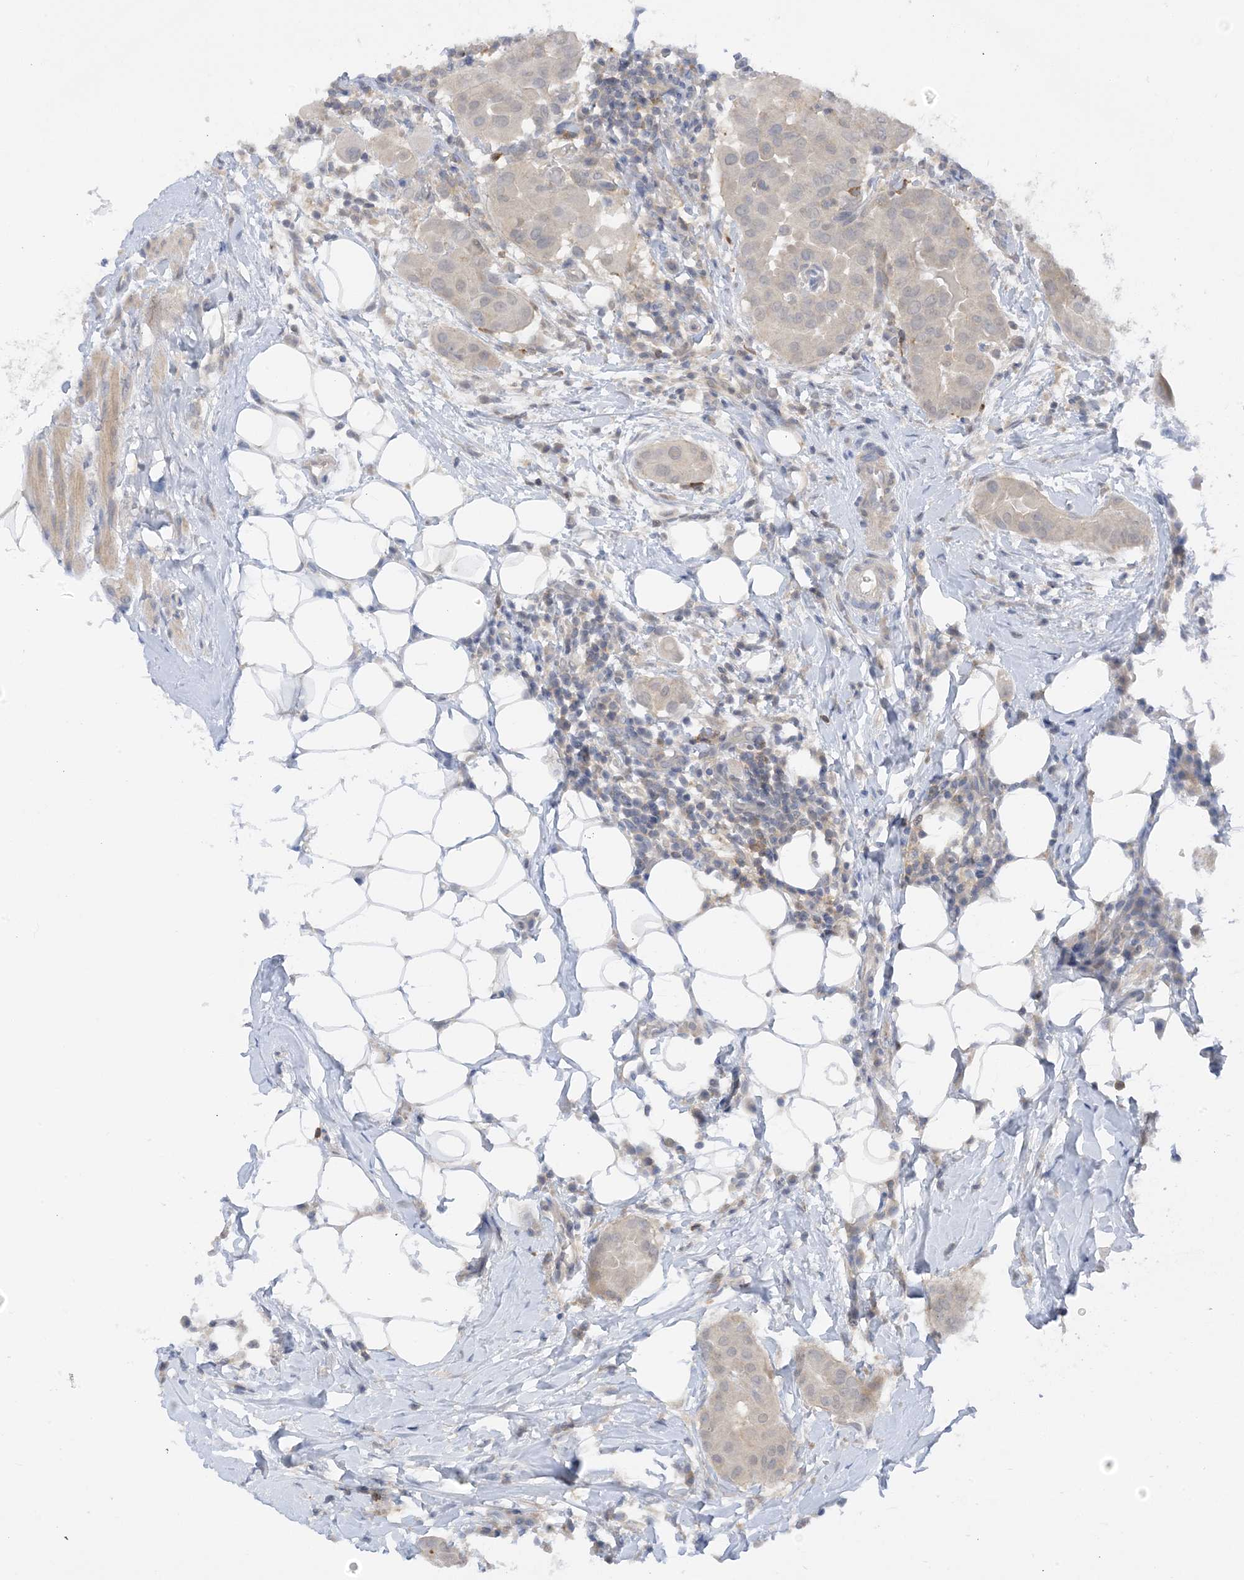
{"staining": {"intensity": "negative", "quantity": "none", "location": "none"}, "tissue": "thyroid cancer", "cell_type": "Tumor cells", "image_type": "cancer", "snomed": [{"axis": "morphology", "description": "Papillary adenocarcinoma, NOS"}, {"axis": "topography", "description": "Thyroid gland"}], "caption": "Micrograph shows no protein positivity in tumor cells of papillary adenocarcinoma (thyroid) tissue. (DAB IHC with hematoxylin counter stain).", "gene": "WDR26", "patient": {"sex": "male", "age": 33}}